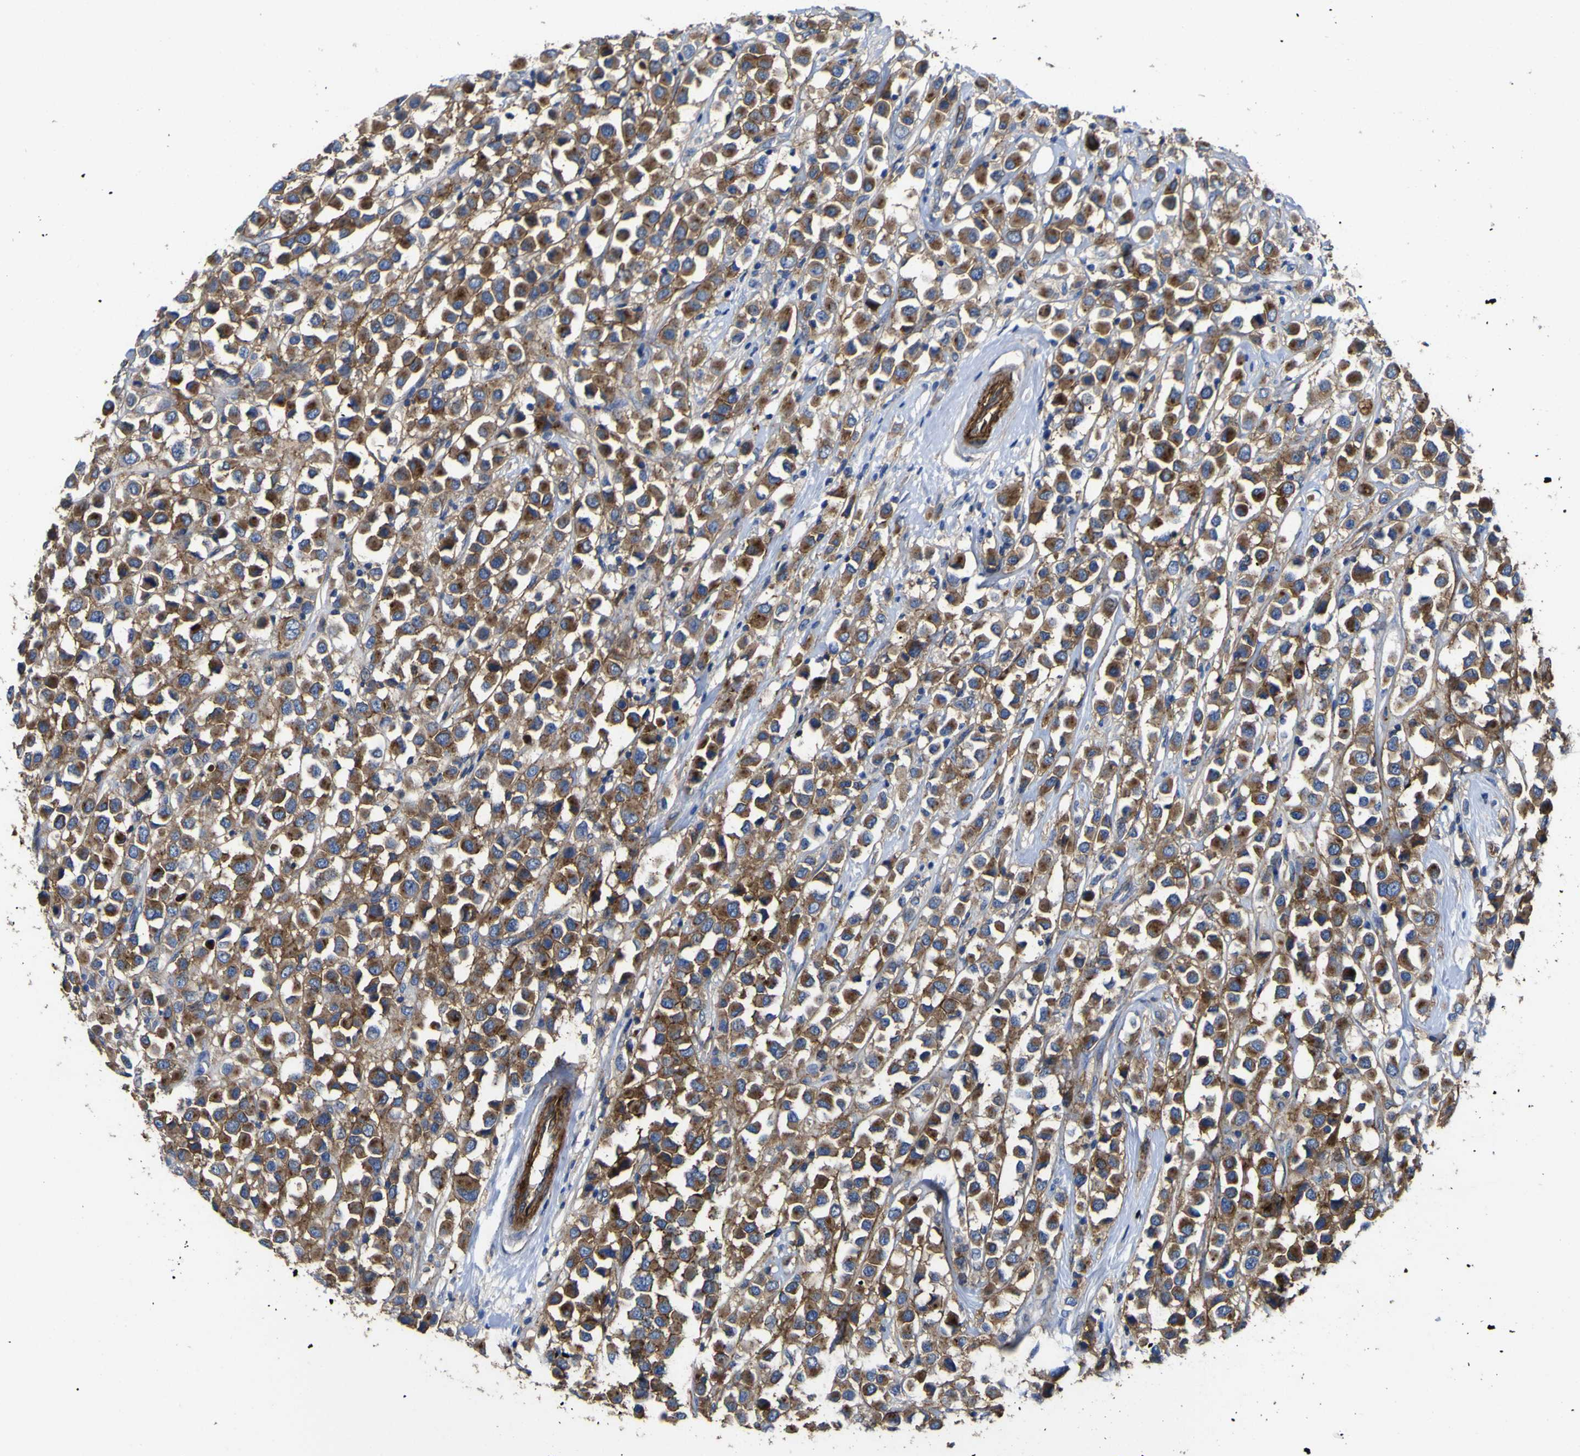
{"staining": {"intensity": "moderate", "quantity": ">75%", "location": "cytoplasmic/membranous"}, "tissue": "breast cancer", "cell_type": "Tumor cells", "image_type": "cancer", "snomed": [{"axis": "morphology", "description": "Duct carcinoma"}, {"axis": "topography", "description": "Breast"}], "caption": "Immunohistochemistry (IHC) photomicrograph of neoplastic tissue: human breast cancer (intraductal carcinoma) stained using IHC reveals medium levels of moderate protein expression localized specifically in the cytoplasmic/membranous of tumor cells, appearing as a cytoplasmic/membranous brown color.", "gene": "CD151", "patient": {"sex": "female", "age": 61}}